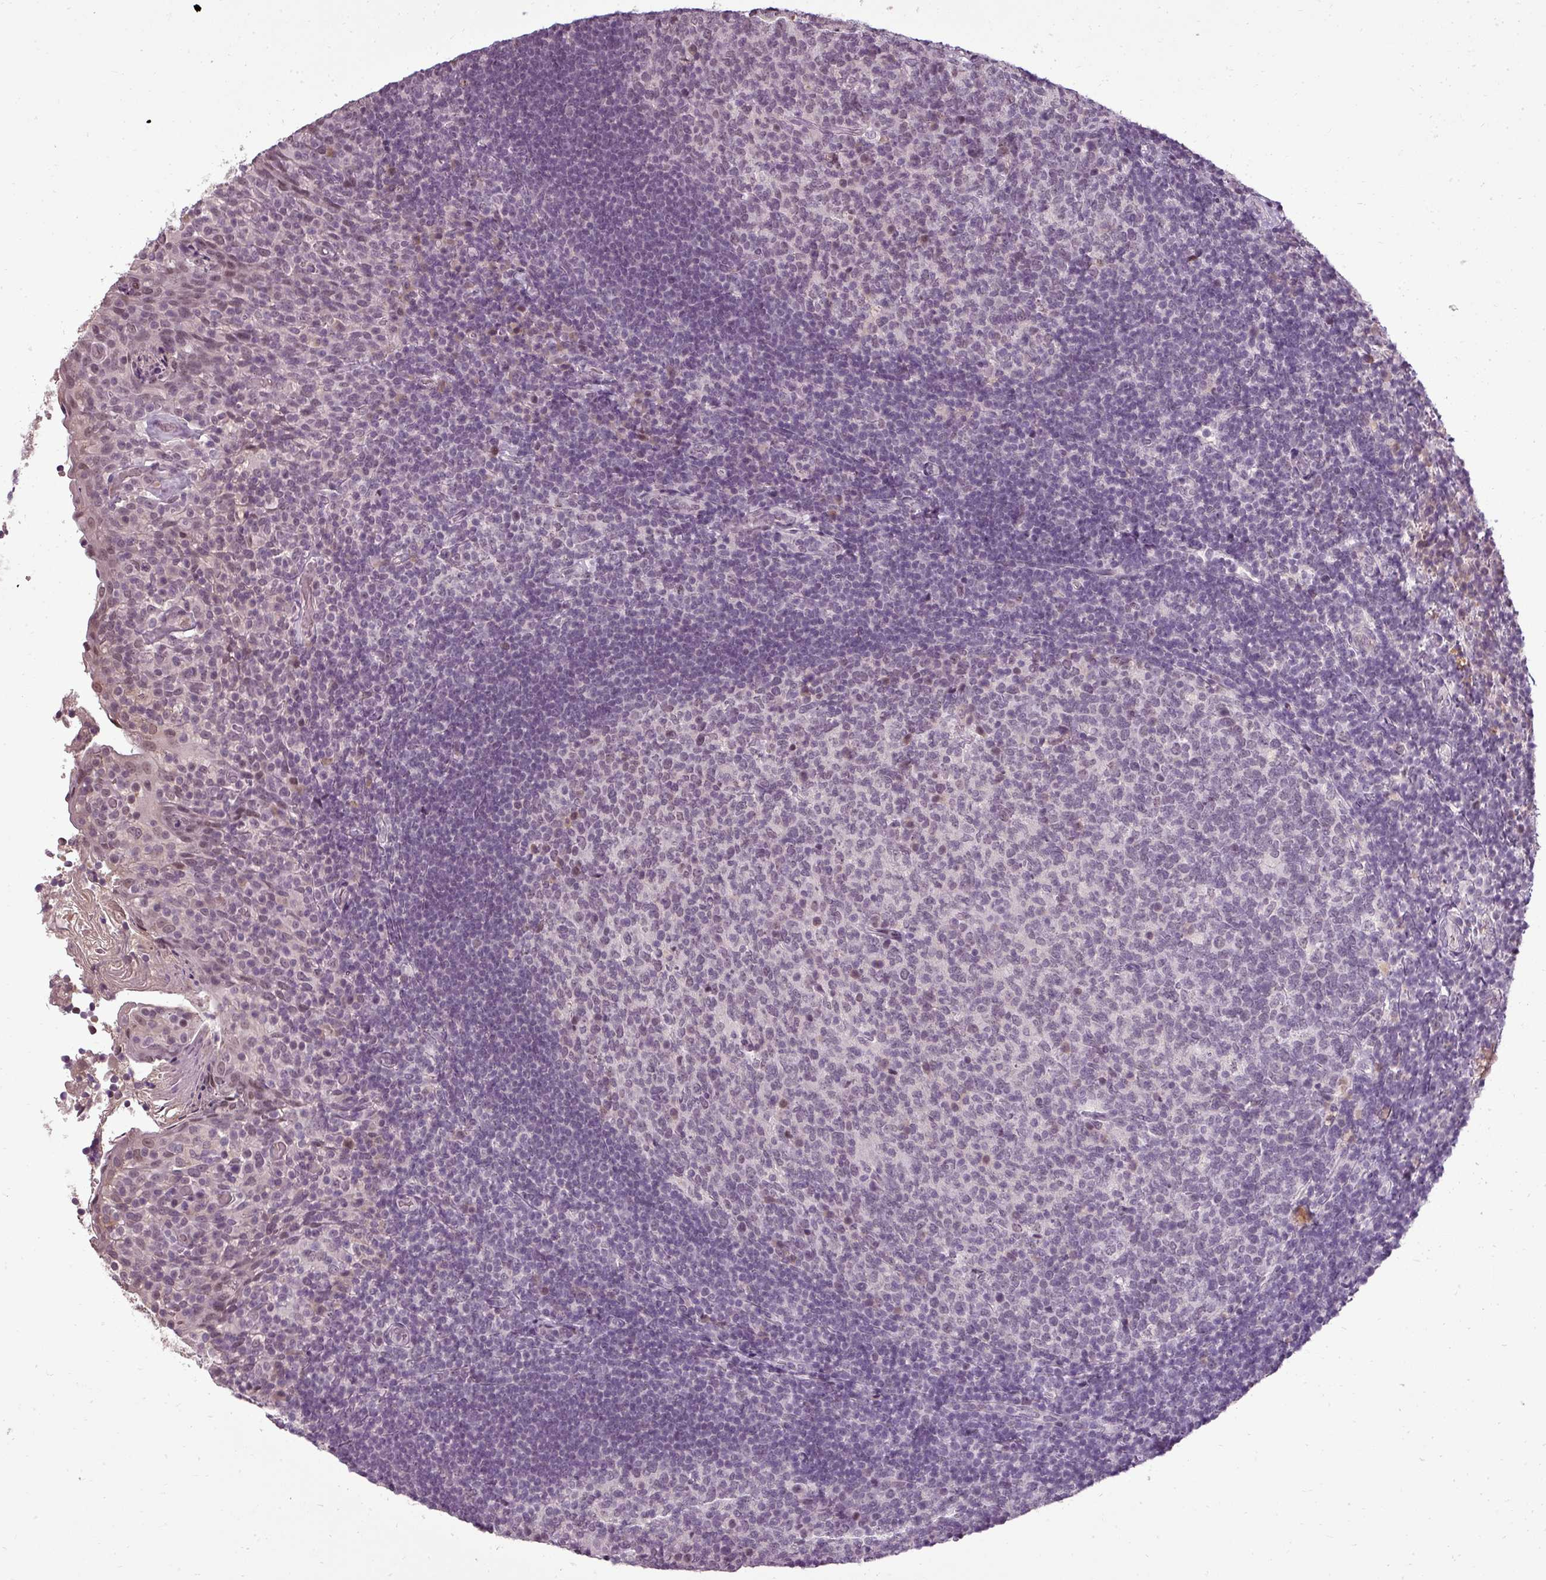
{"staining": {"intensity": "moderate", "quantity": "25%-75%", "location": "nuclear"}, "tissue": "tonsil", "cell_type": "Germinal center cells", "image_type": "normal", "snomed": [{"axis": "morphology", "description": "Normal tissue, NOS"}, {"axis": "topography", "description": "Tonsil"}], "caption": "IHC image of unremarkable human tonsil stained for a protein (brown), which exhibits medium levels of moderate nuclear staining in approximately 25%-75% of germinal center cells.", "gene": "BCAS3", "patient": {"sex": "female", "age": 10}}